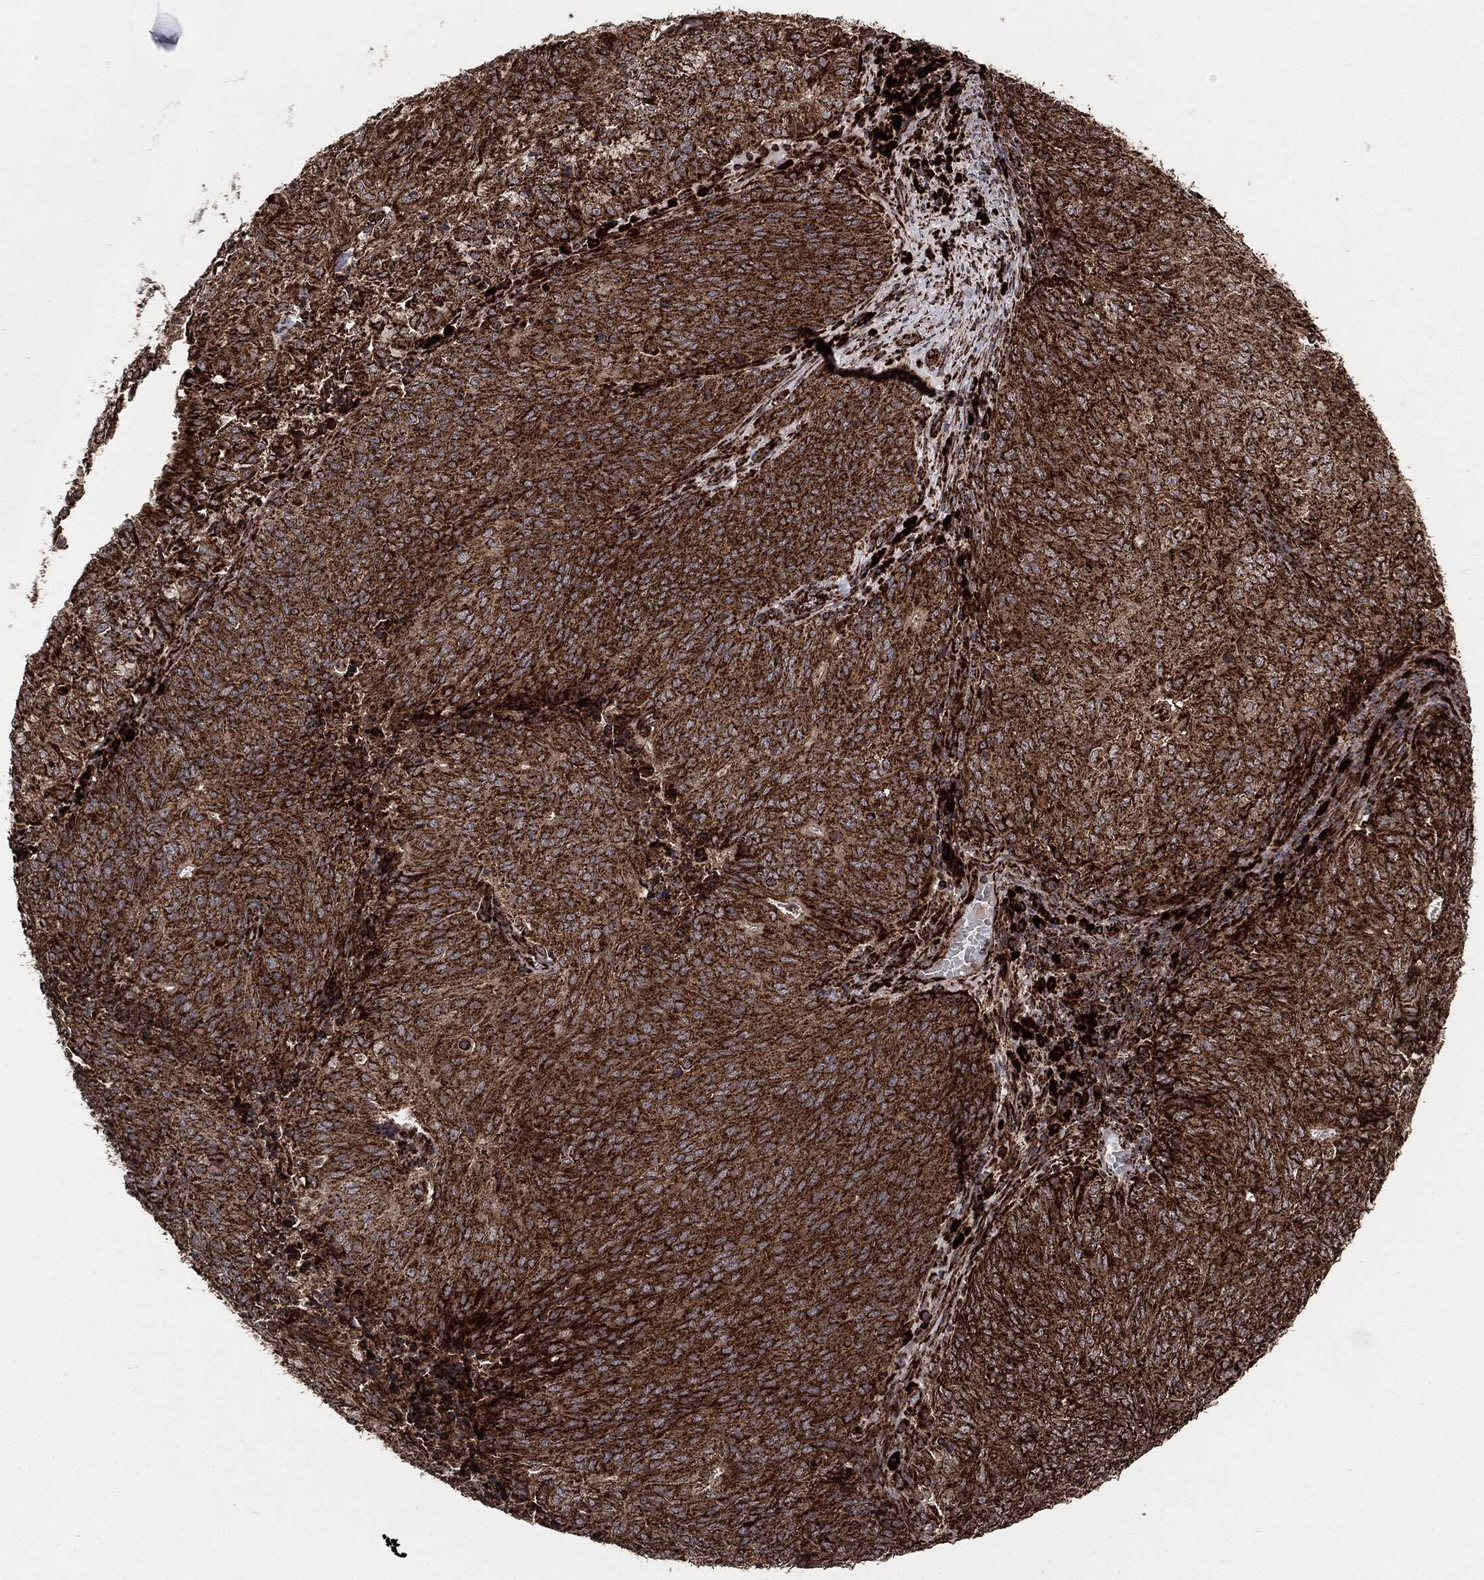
{"staining": {"intensity": "strong", "quantity": ">75%", "location": "cytoplasmic/membranous"}, "tissue": "endometrial cancer", "cell_type": "Tumor cells", "image_type": "cancer", "snomed": [{"axis": "morphology", "description": "Adenocarcinoma, NOS"}, {"axis": "topography", "description": "Endometrium"}], "caption": "IHC (DAB (3,3'-diaminobenzidine)) staining of adenocarcinoma (endometrial) demonstrates strong cytoplasmic/membranous protein staining in about >75% of tumor cells. (DAB IHC, brown staining for protein, blue staining for nuclei).", "gene": "MAP2K1", "patient": {"sex": "female", "age": 82}}